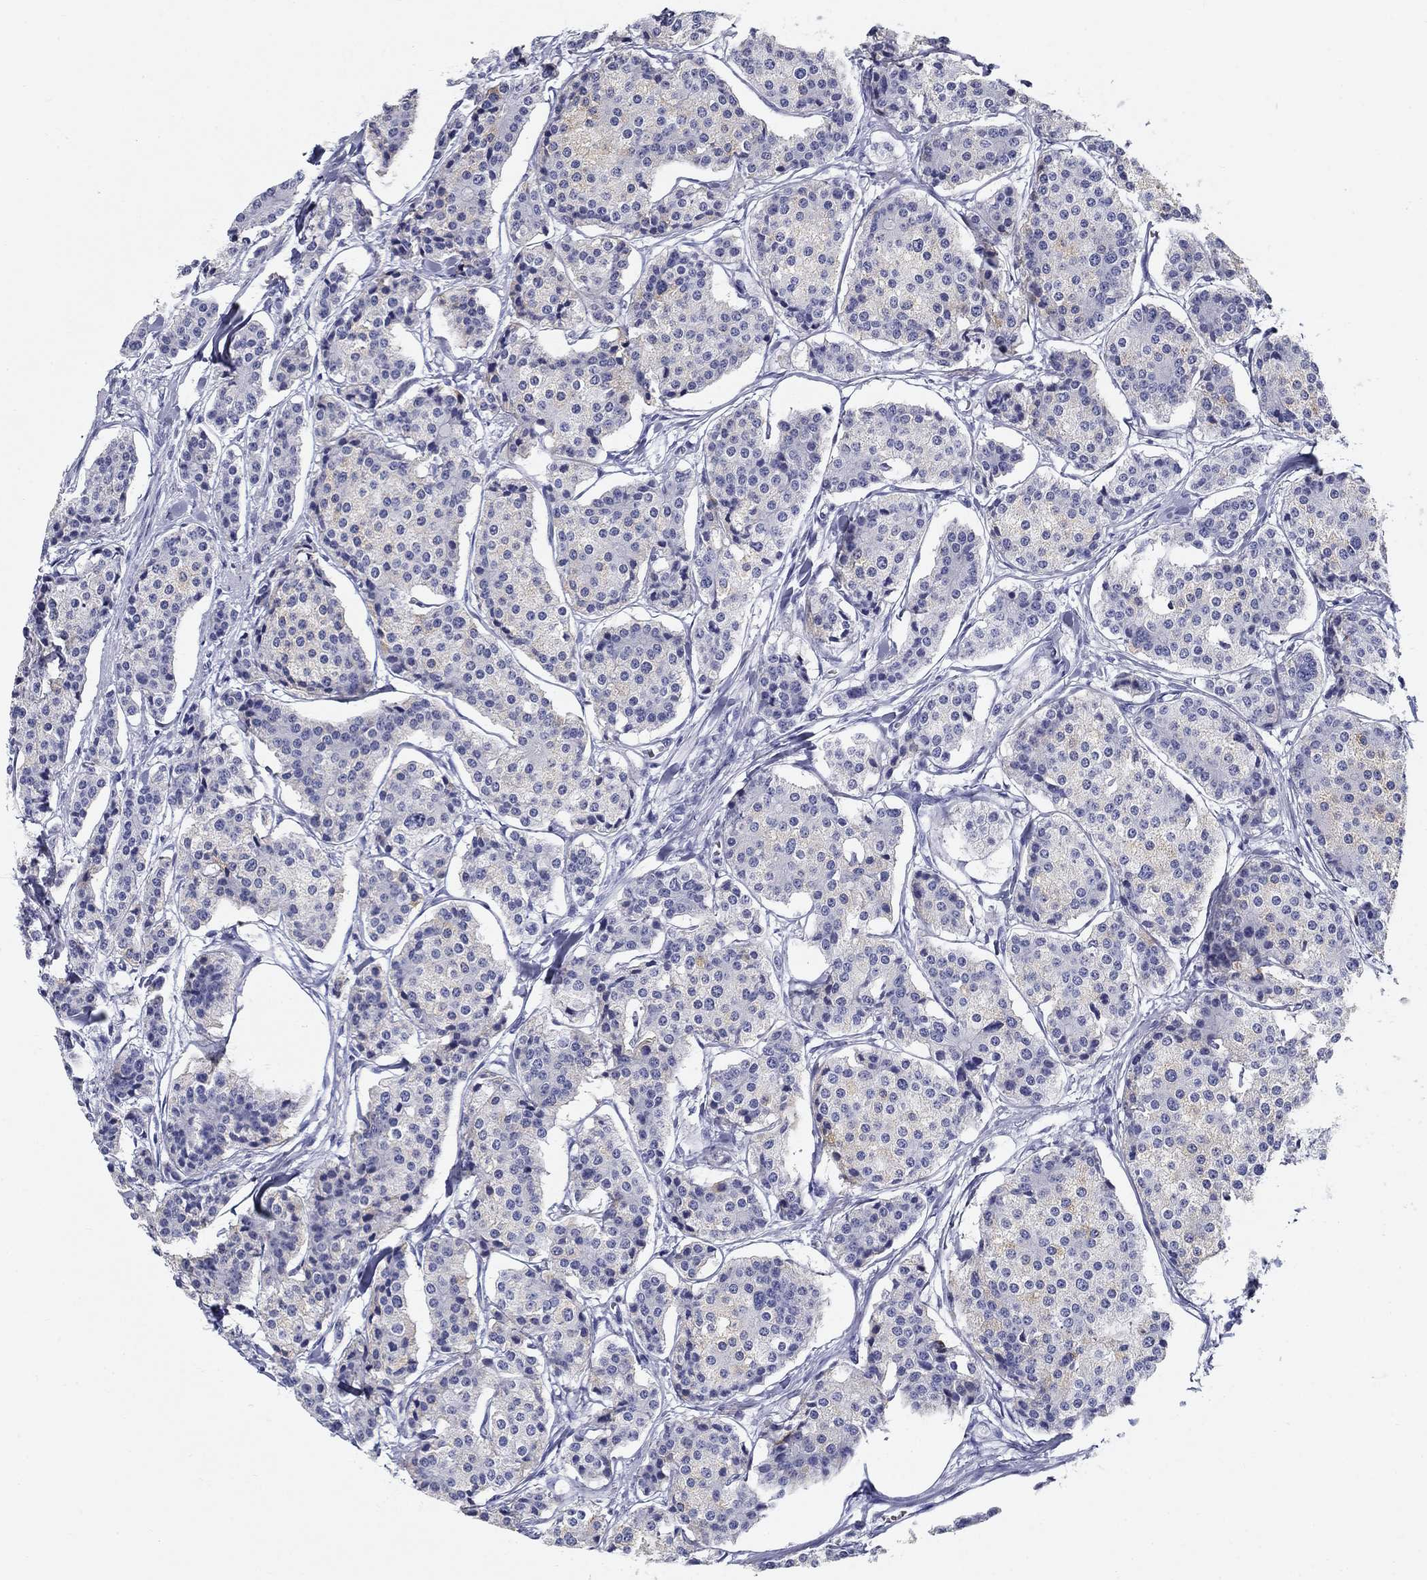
{"staining": {"intensity": "negative", "quantity": "none", "location": "none"}, "tissue": "carcinoid", "cell_type": "Tumor cells", "image_type": "cancer", "snomed": [{"axis": "morphology", "description": "Carcinoid, malignant, NOS"}, {"axis": "topography", "description": "Small intestine"}], "caption": "There is no significant expression in tumor cells of malignant carcinoid.", "gene": "UPB1", "patient": {"sex": "female", "age": 65}}